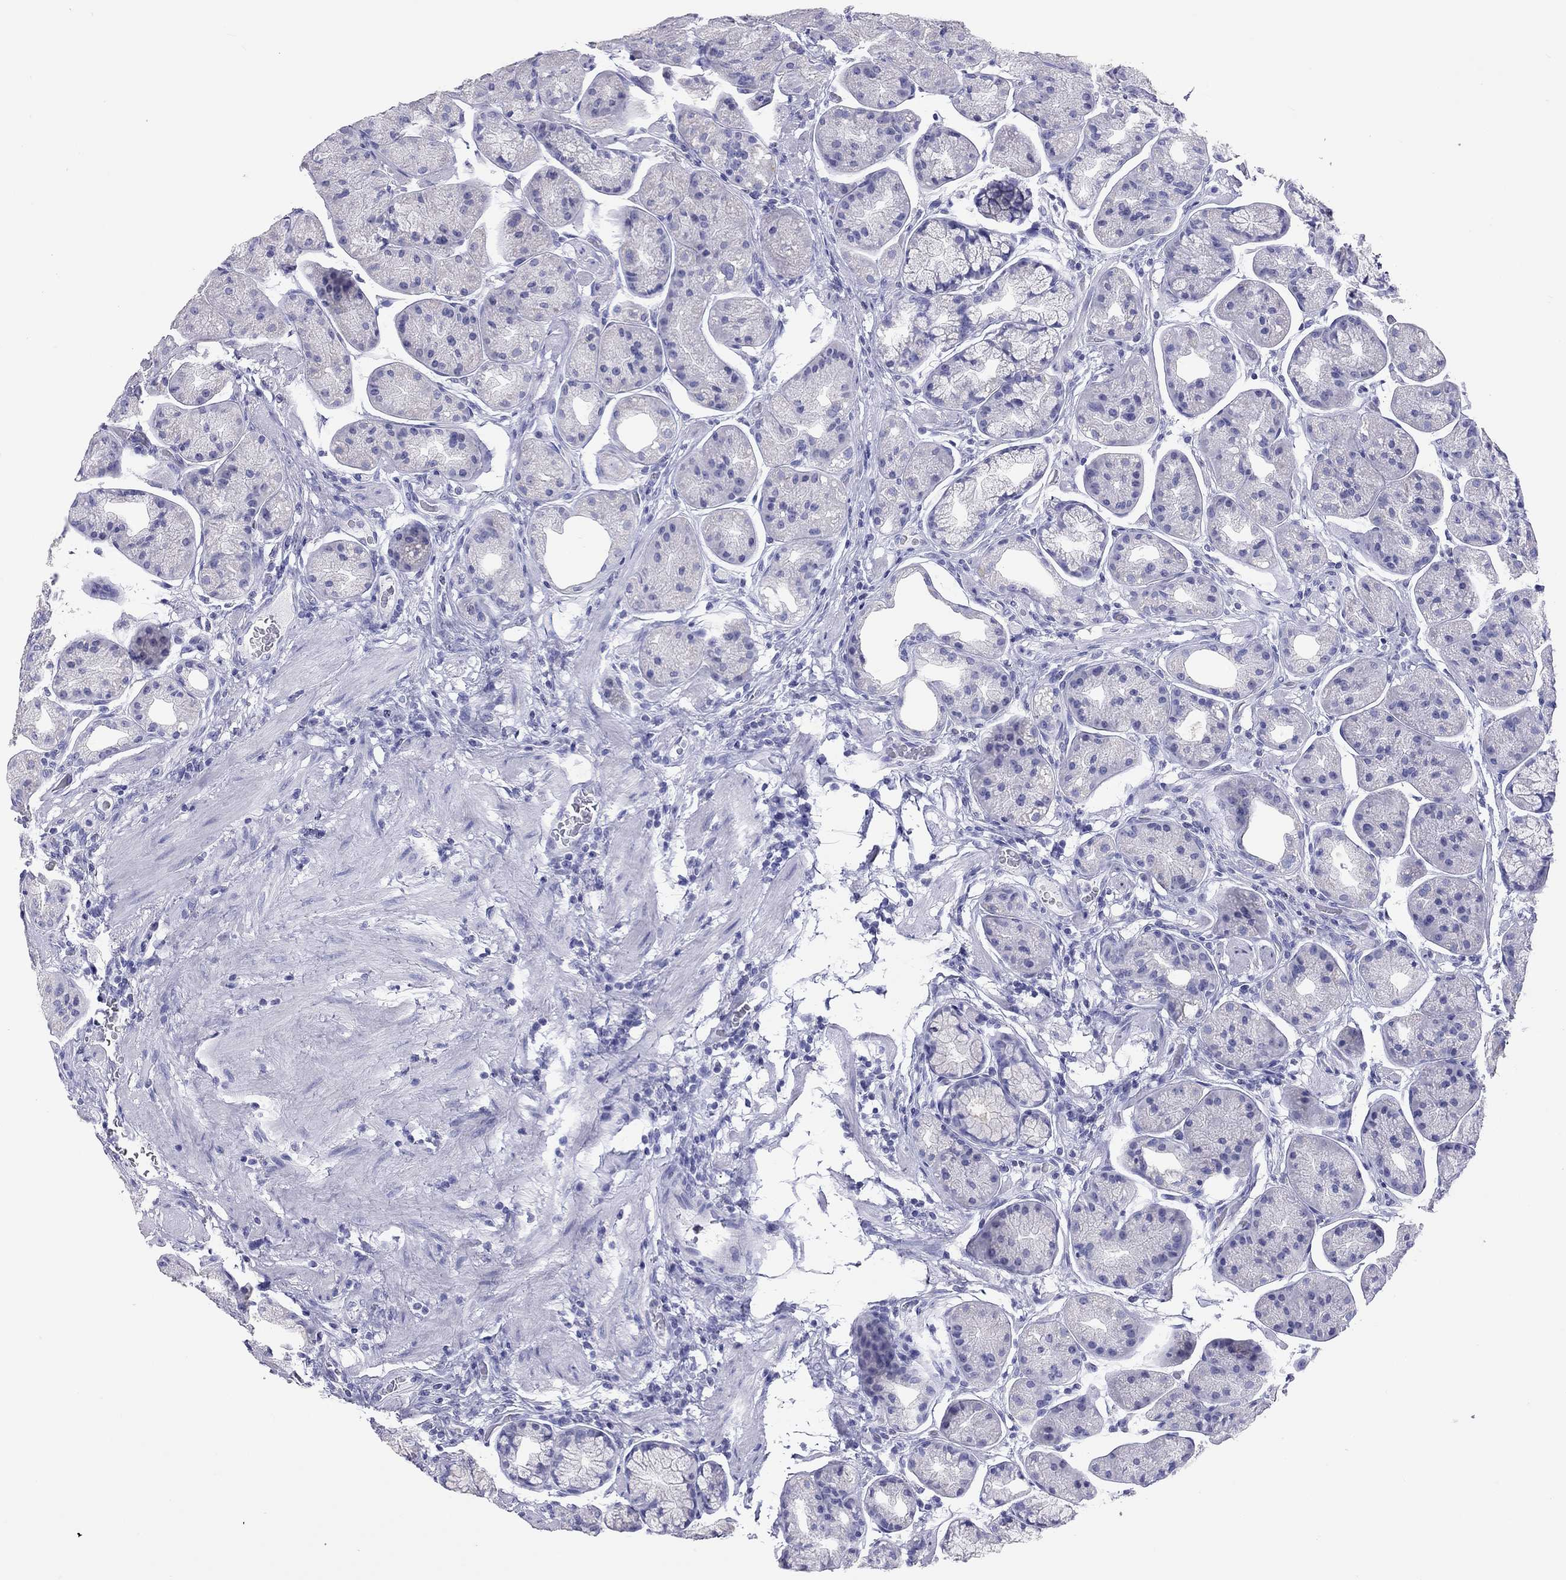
{"staining": {"intensity": "negative", "quantity": "none", "location": "none"}, "tissue": "stomach", "cell_type": "Glandular cells", "image_type": "normal", "snomed": [{"axis": "morphology", "description": "Normal tissue, NOS"}, {"axis": "morphology", "description": "Adenocarcinoma, NOS"}, {"axis": "morphology", "description": "Adenocarcinoma, High grade"}, {"axis": "topography", "description": "Stomach, upper"}, {"axis": "topography", "description": "Stomach"}], "caption": "Immunohistochemistry of benign stomach exhibits no staining in glandular cells. The staining is performed using DAB (3,3'-diaminobenzidine) brown chromogen with nuclei counter-stained in using hematoxylin.", "gene": "DPY19L2", "patient": {"sex": "female", "age": 65}}